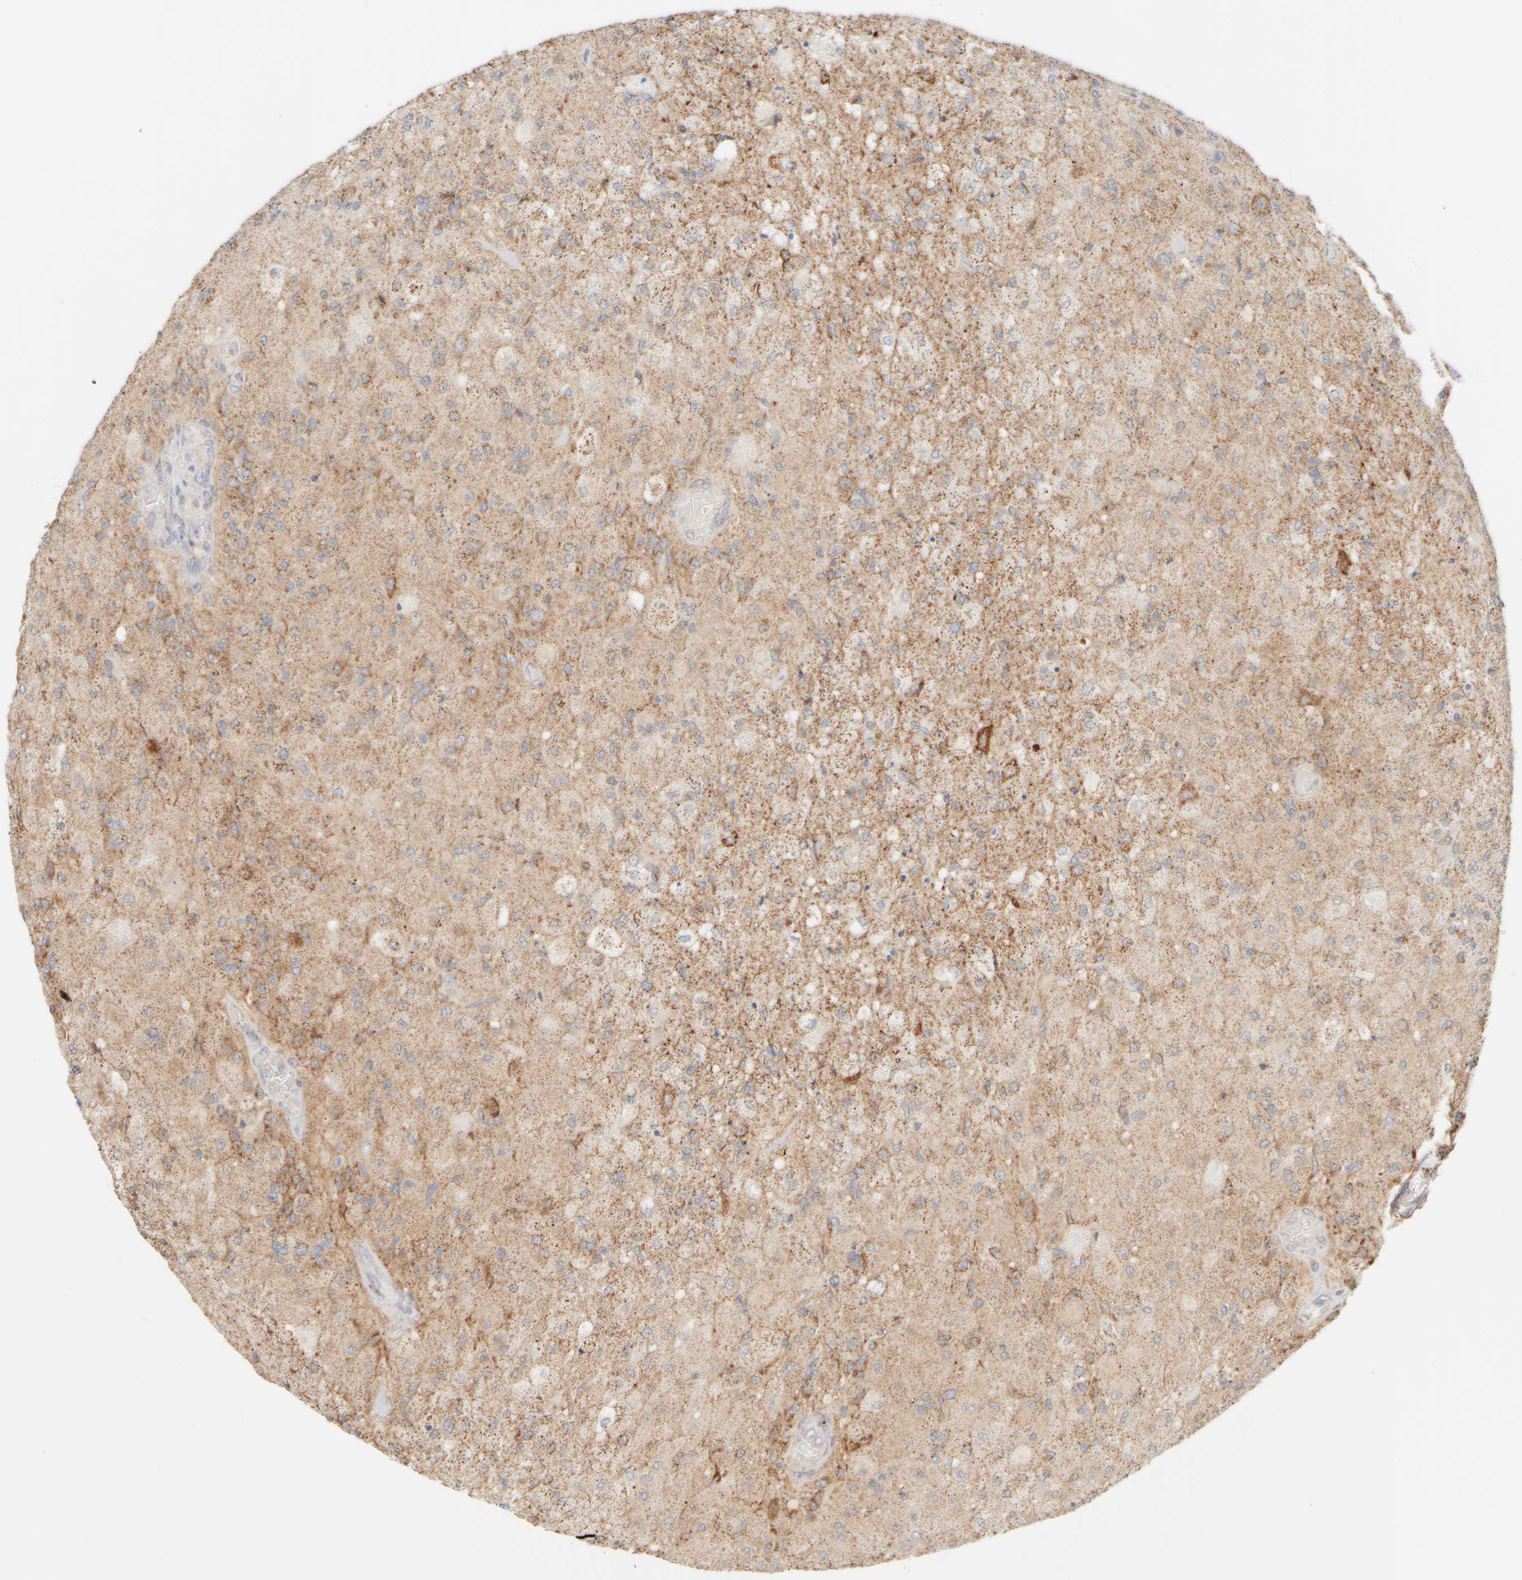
{"staining": {"intensity": "weak", "quantity": ">75%", "location": "cytoplasmic/membranous"}, "tissue": "glioma", "cell_type": "Tumor cells", "image_type": "cancer", "snomed": [{"axis": "morphology", "description": "Normal tissue, NOS"}, {"axis": "morphology", "description": "Glioma, malignant, High grade"}, {"axis": "topography", "description": "Cerebral cortex"}], "caption": "The image reveals immunohistochemical staining of glioma. There is weak cytoplasmic/membranous positivity is seen in approximately >75% of tumor cells.", "gene": "PPM1K", "patient": {"sex": "male", "age": 77}}